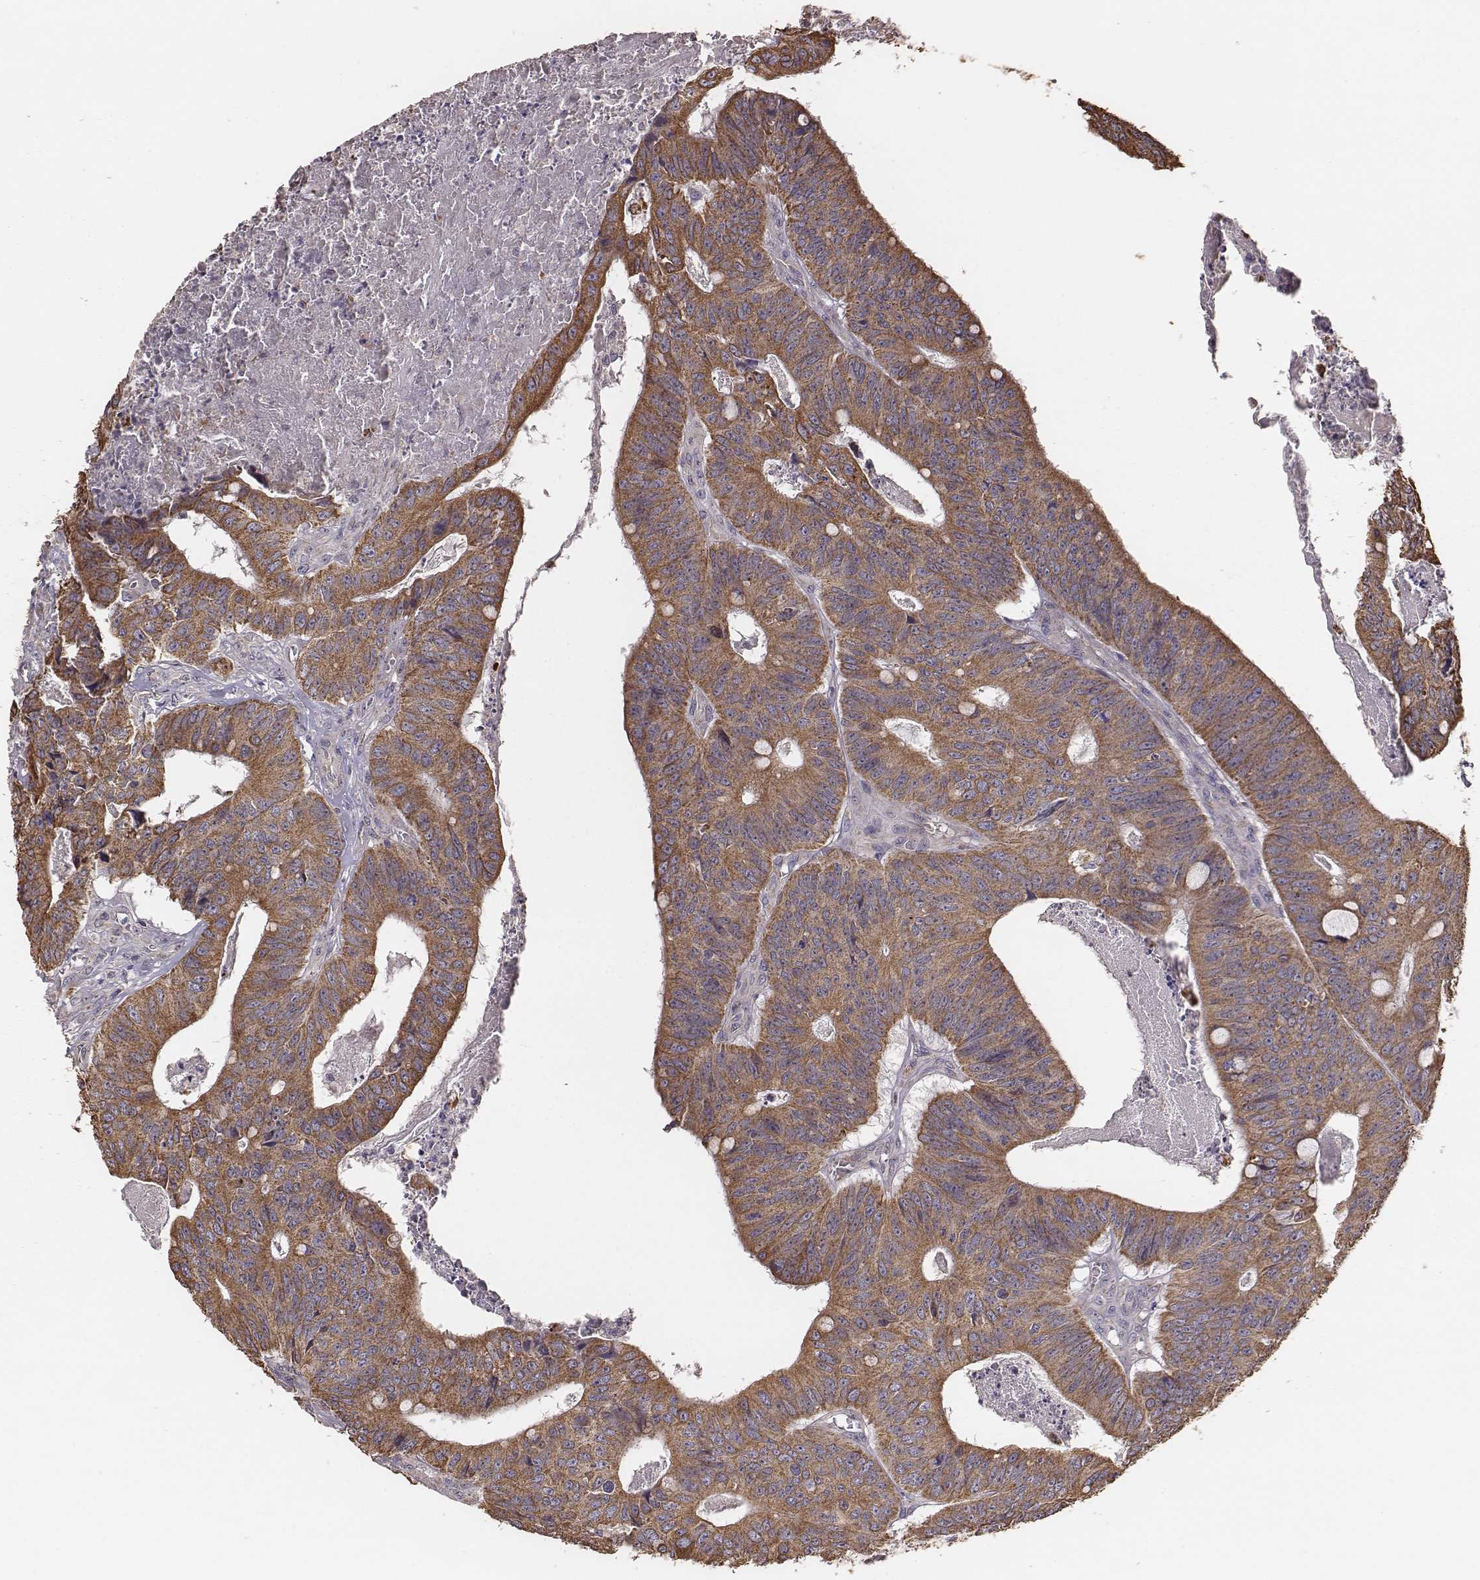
{"staining": {"intensity": "moderate", "quantity": ">75%", "location": "cytoplasmic/membranous"}, "tissue": "colorectal cancer", "cell_type": "Tumor cells", "image_type": "cancer", "snomed": [{"axis": "morphology", "description": "Adenocarcinoma, NOS"}, {"axis": "topography", "description": "Colon"}], "caption": "Immunohistochemistry (IHC) image of neoplastic tissue: human colorectal adenocarcinoma stained using immunohistochemistry (IHC) displays medium levels of moderate protein expression localized specifically in the cytoplasmic/membranous of tumor cells, appearing as a cytoplasmic/membranous brown color.", "gene": "HAVCR1", "patient": {"sex": "male", "age": 84}}